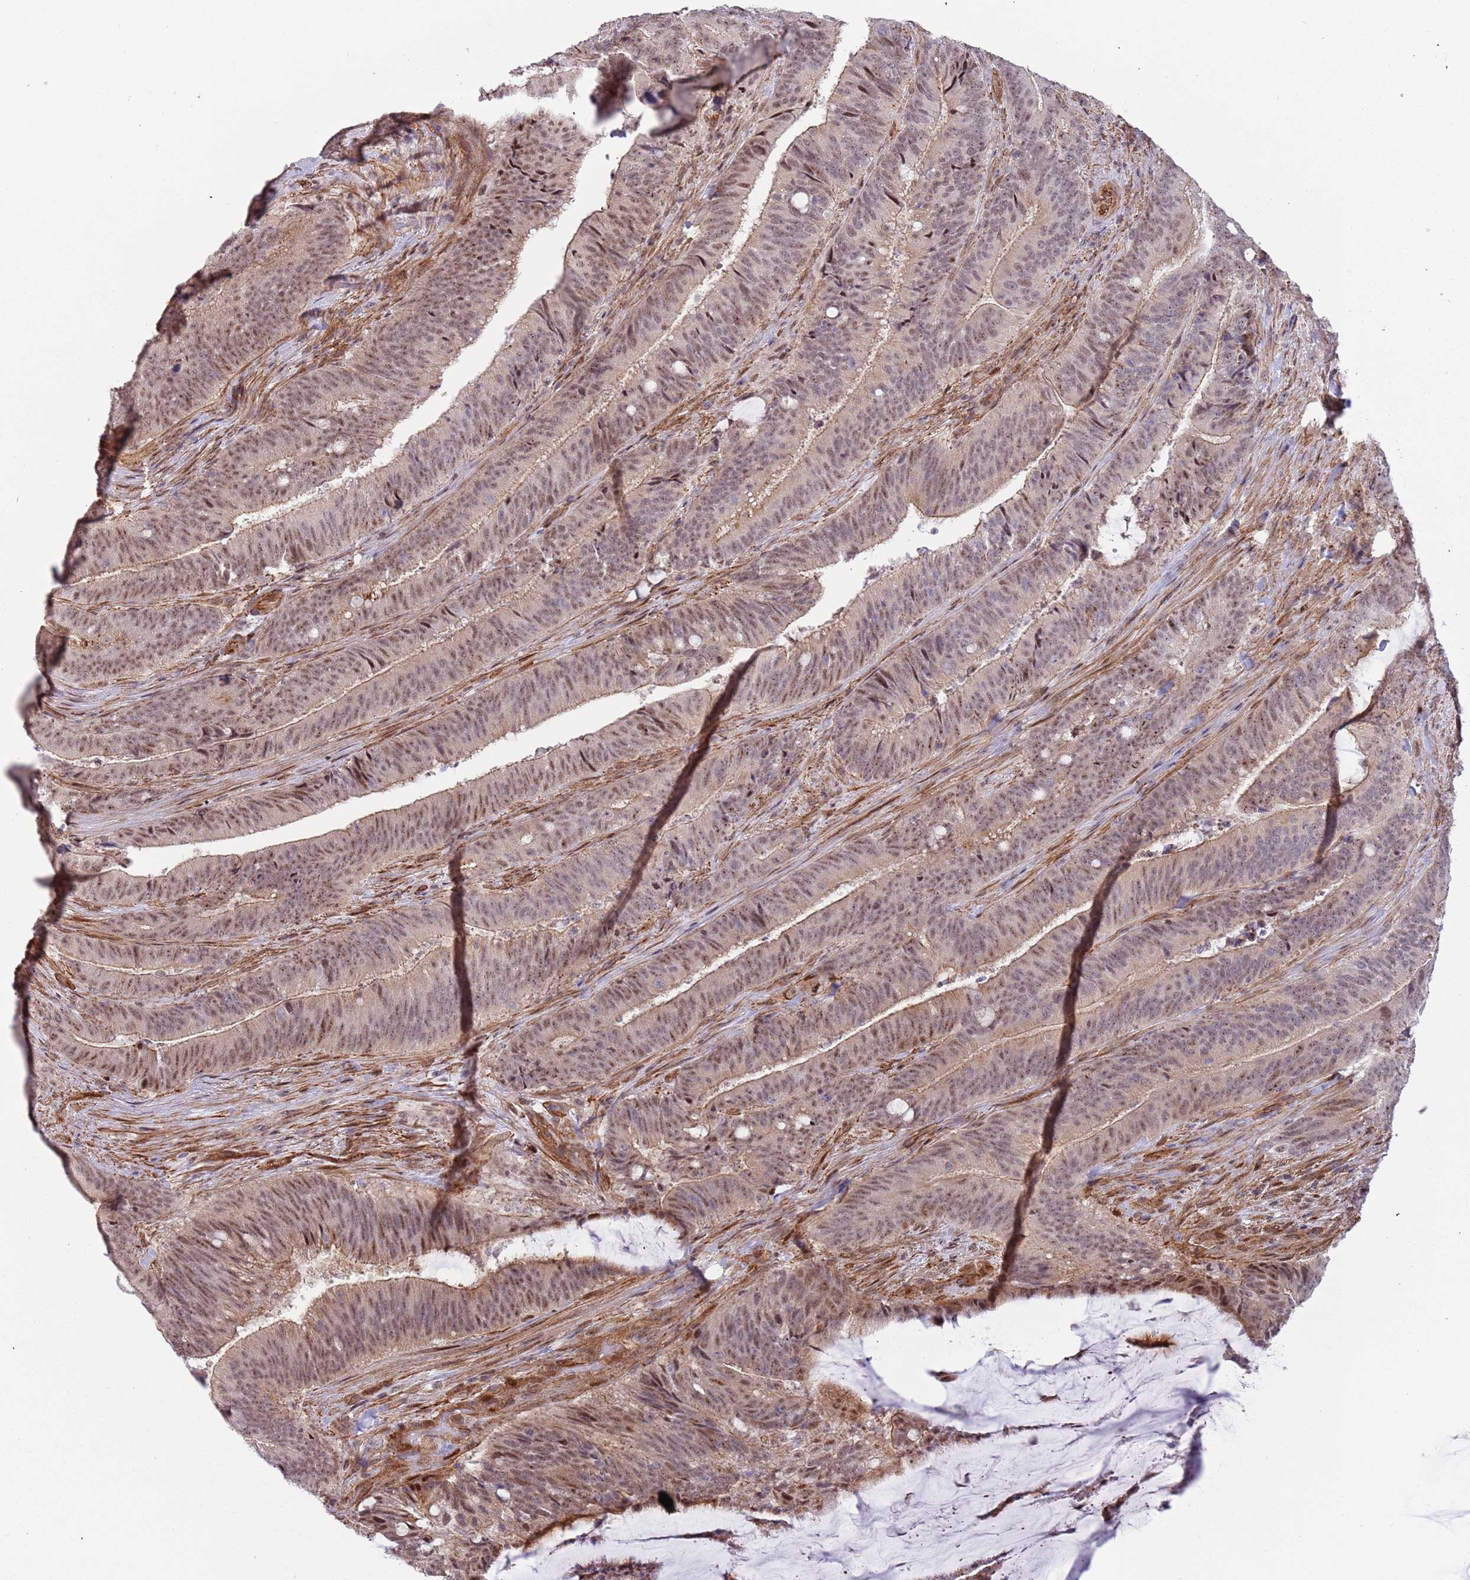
{"staining": {"intensity": "moderate", "quantity": ">75%", "location": "nuclear"}, "tissue": "colorectal cancer", "cell_type": "Tumor cells", "image_type": "cancer", "snomed": [{"axis": "morphology", "description": "Adenocarcinoma, NOS"}, {"axis": "topography", "description": "Colon"}], "caption": "A high-resolution histopathology image shows immunohistochemistry staining of colorectal adenocarcinoma, which displays moderate nuclear staining in about >75% of tumor cells.", "gene": "LRMDA", "patient": {"sex": "female", "age": 43}}